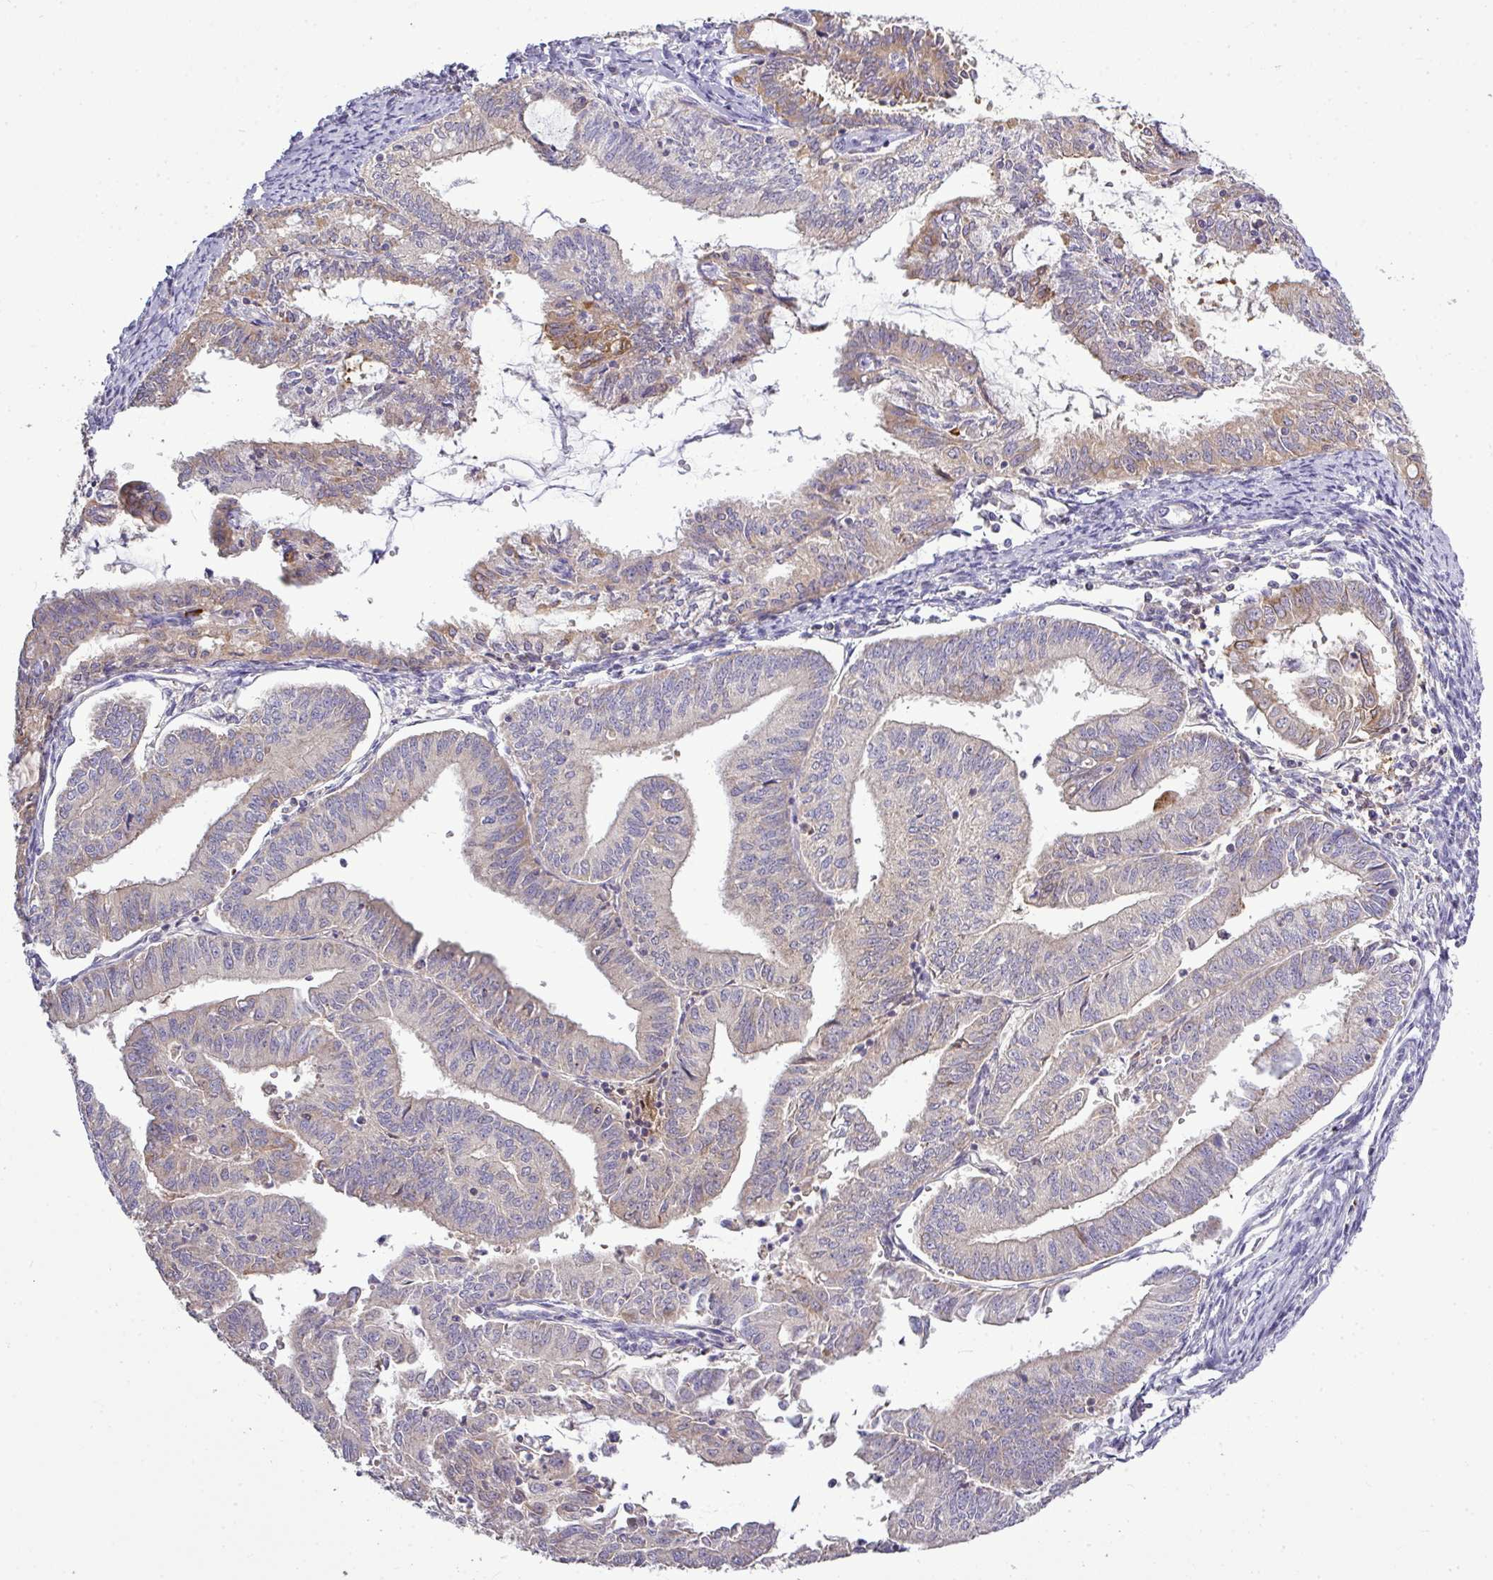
{"staining": {"intensity": "moderate", "quantity": "<25%", "location": "cytoplasmic/membranous"}, "tissue": "endometrial cancer", "cell_type": "Tumor cells", "image_type": "cancer", "snomed": [{"axis": "morphology", "description": "Adenocarcinoma, NOS"}, {"axis": "topography", "description": "Endometrium"}], "caption": "This is a micrograph of immunohistochemistry staining of adenocarcinoma (endometrial), which shows moderate staining in the cytoplasmic/membranous of tumor cells.", "gene": "STAT5A", "patient": {"sex": "female", "age": 70}}